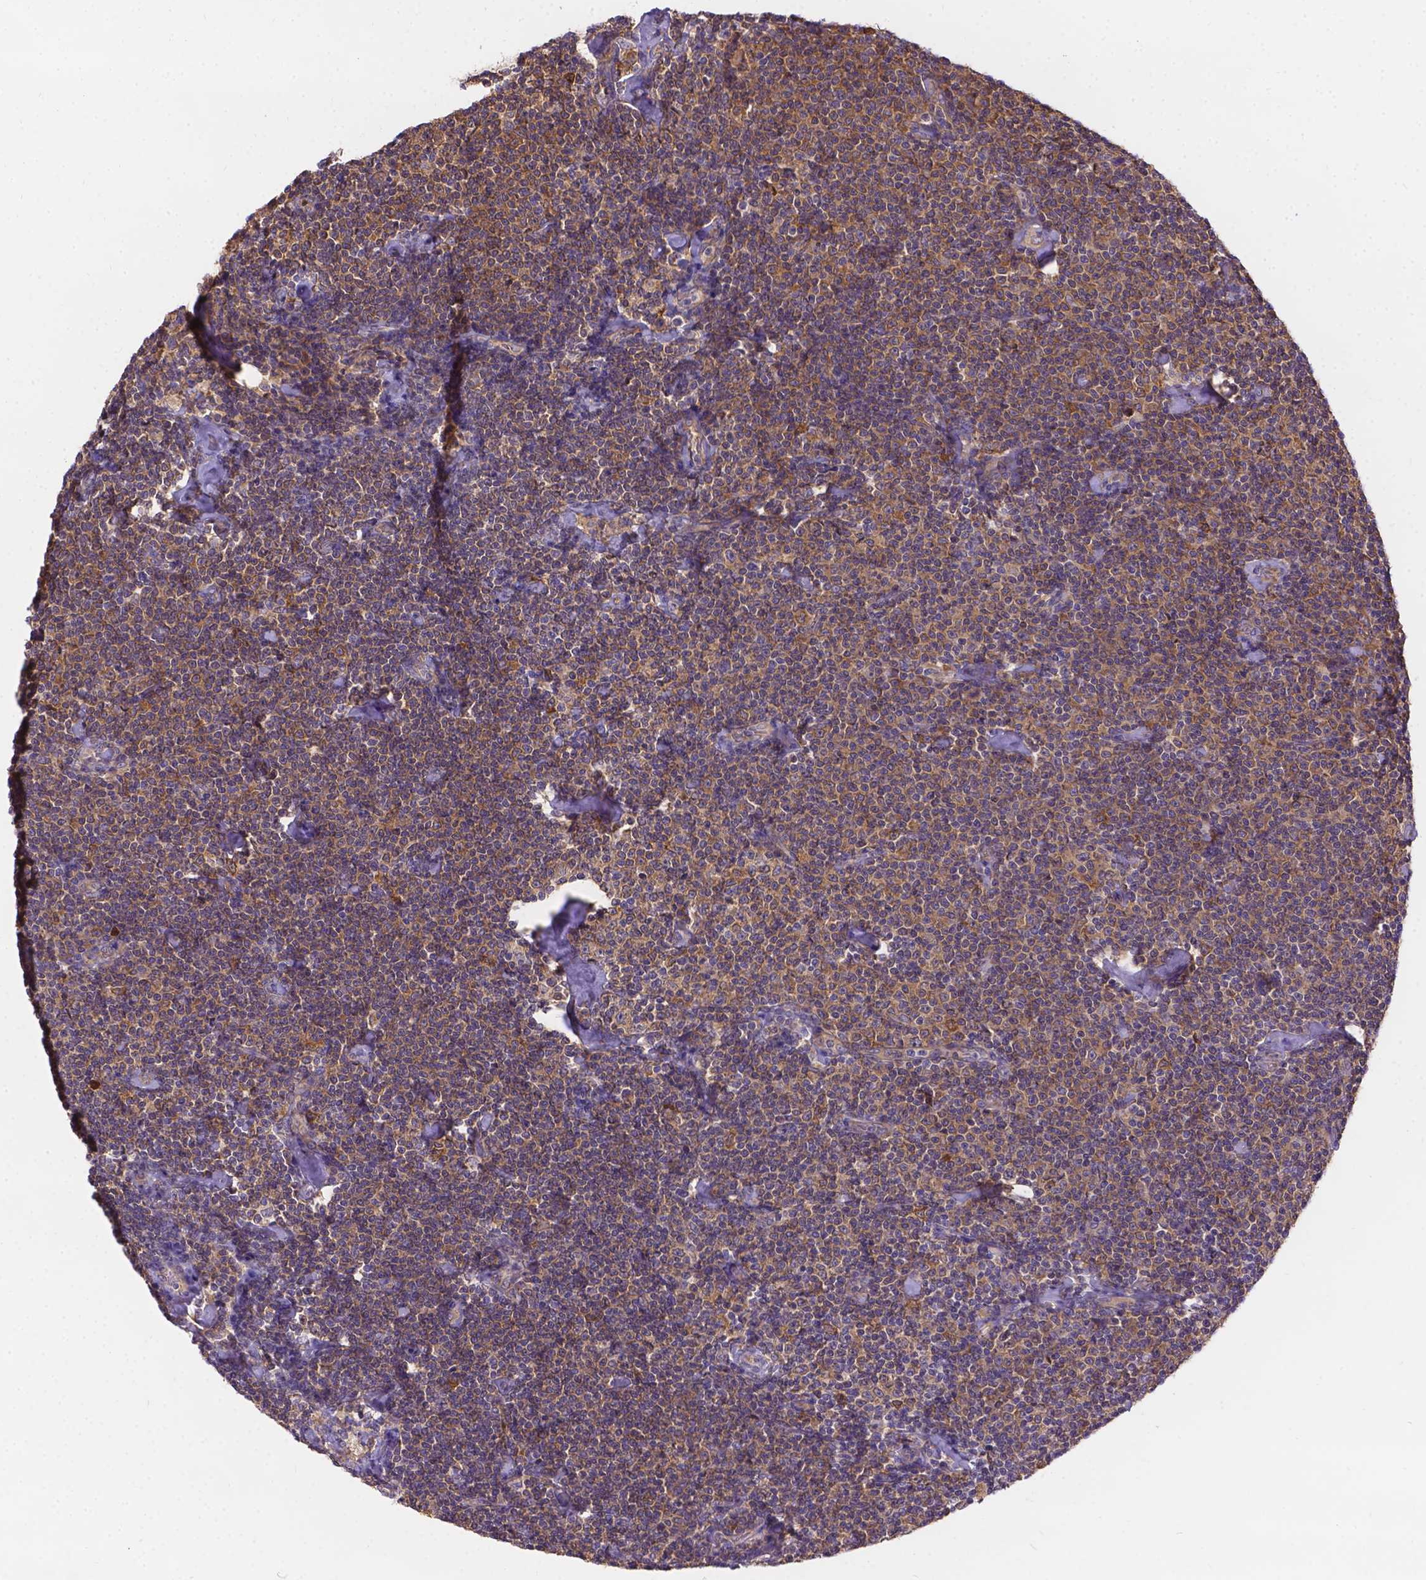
{"staining": {"intensity": "moderate", "quantity": ">75%", "location": "cytoplasmic/membranous"}, "tissue": "lymphoma", "cell_type": "Tumor cells", "image_type": "cancer", "snomed": [{"axis": "morphology", "description": "Malignant lymphoma, non-Hodgkin's type, Low grade"}, {"axis": "topography", "description": "Lymph node"}], "caption": "Moderate cytoplasmic/membranous staining for a protein is identified in approximately >75% of tumor cells of lymphoma using IHC.", "gene": "DENND6A", "patient": {"sex": "male", "age": 81}}